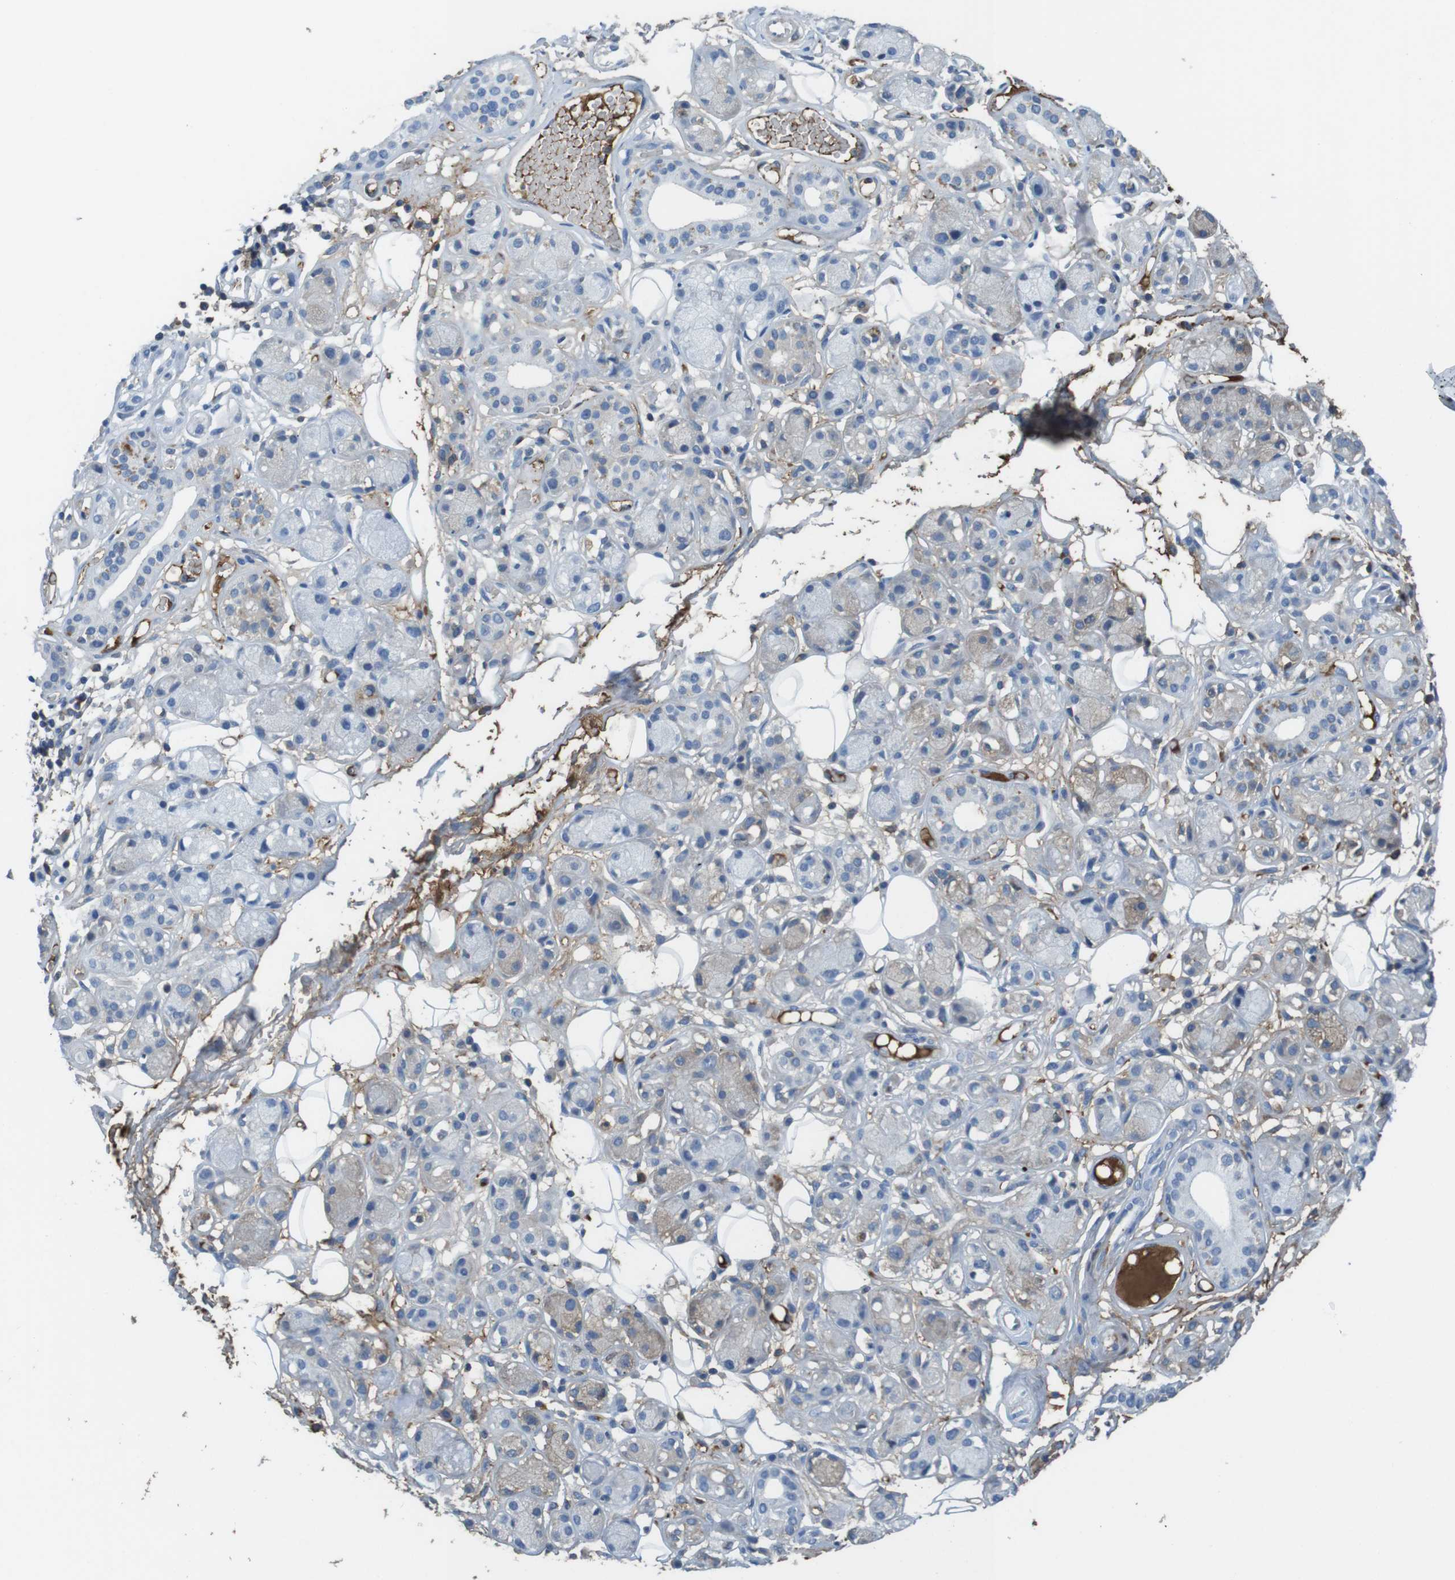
{"staining": {"intensity": "negative", "quantity": "none", "location": "none"}, "tissue": "adipose tissue", "cell_type": "Adipocytes", "image_type": "normal", "snomed": [{"axis": "morphology", "description": "Normal tissue, NOS"}, {"axis": "morphology", "description": "Inflammation, NOS"}, {"axis": "topography", "description": "Vascular tissue"}, {"axis": "topography", "description": "Salivary gland"}], "caption": "This photomicrograph is of normal adipose tissue stained with immunohistochemistry to label a protein in brown with the nuclei are counter-stained blue. There is no expression in adipocytes.", "gene": "TMPRSS15", "patient": {"sex": "female", "age": 75}}